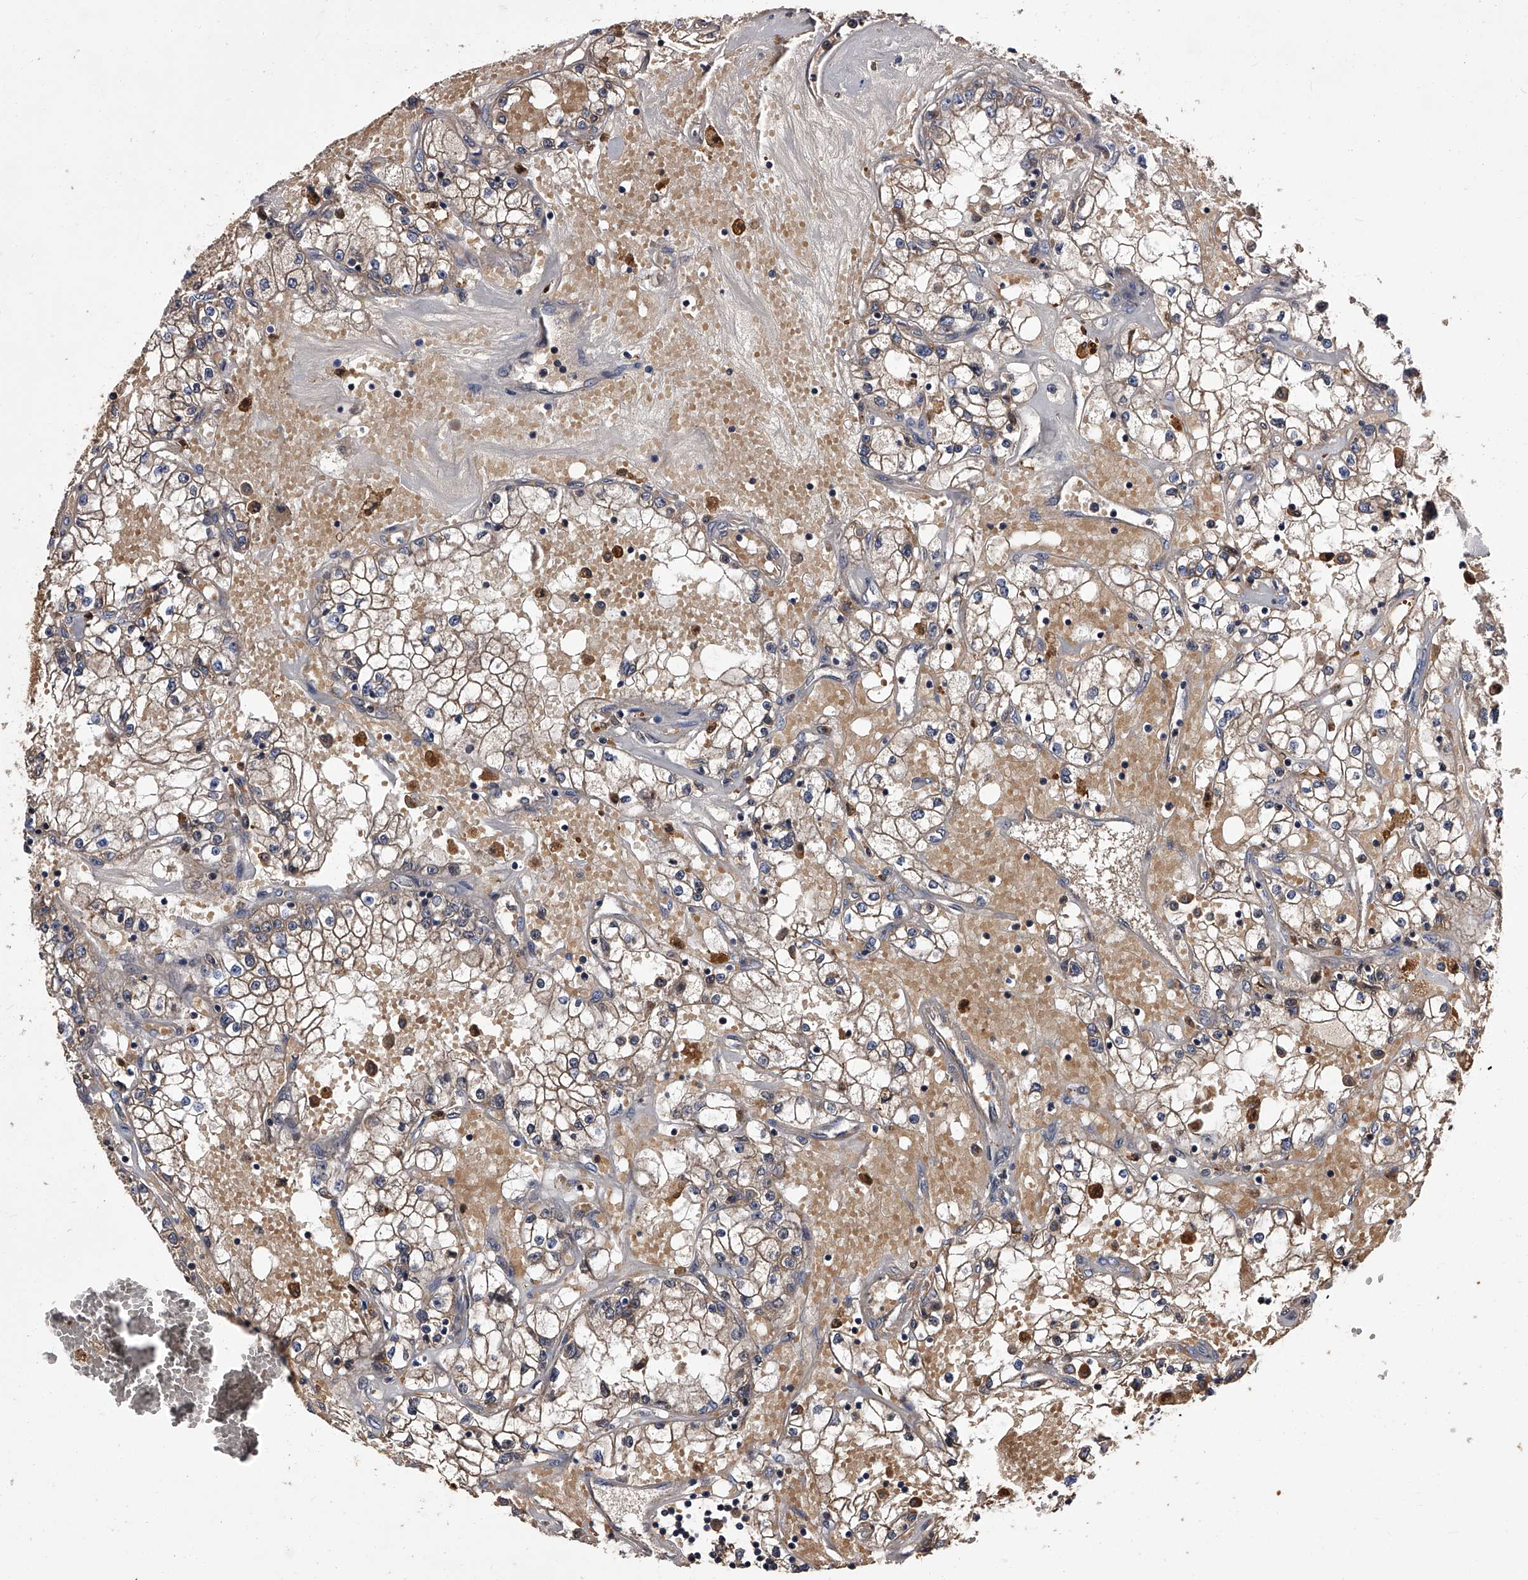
{"staining": {"intensity": "weak", "quantity": "<25%", "location": "cytoplasmic/membranous"}, "tissue": "renal cancer", "cell_type": "Tumor cells", "image_type": "cancer", "snomed": [{"axis": "morphology", "description": "Adenocarcinoma, NOS"}, {"axis": "topography", "description": "Kidney"}], "caption": "Tumor cells are negative for brown protein staining in renal cancer. The staining is performed using DAB brown chromogen with nuclei counter-stained in using hematoxylin.", "gene": "STK36", "patient": {"sex": "male", "age": 56}}